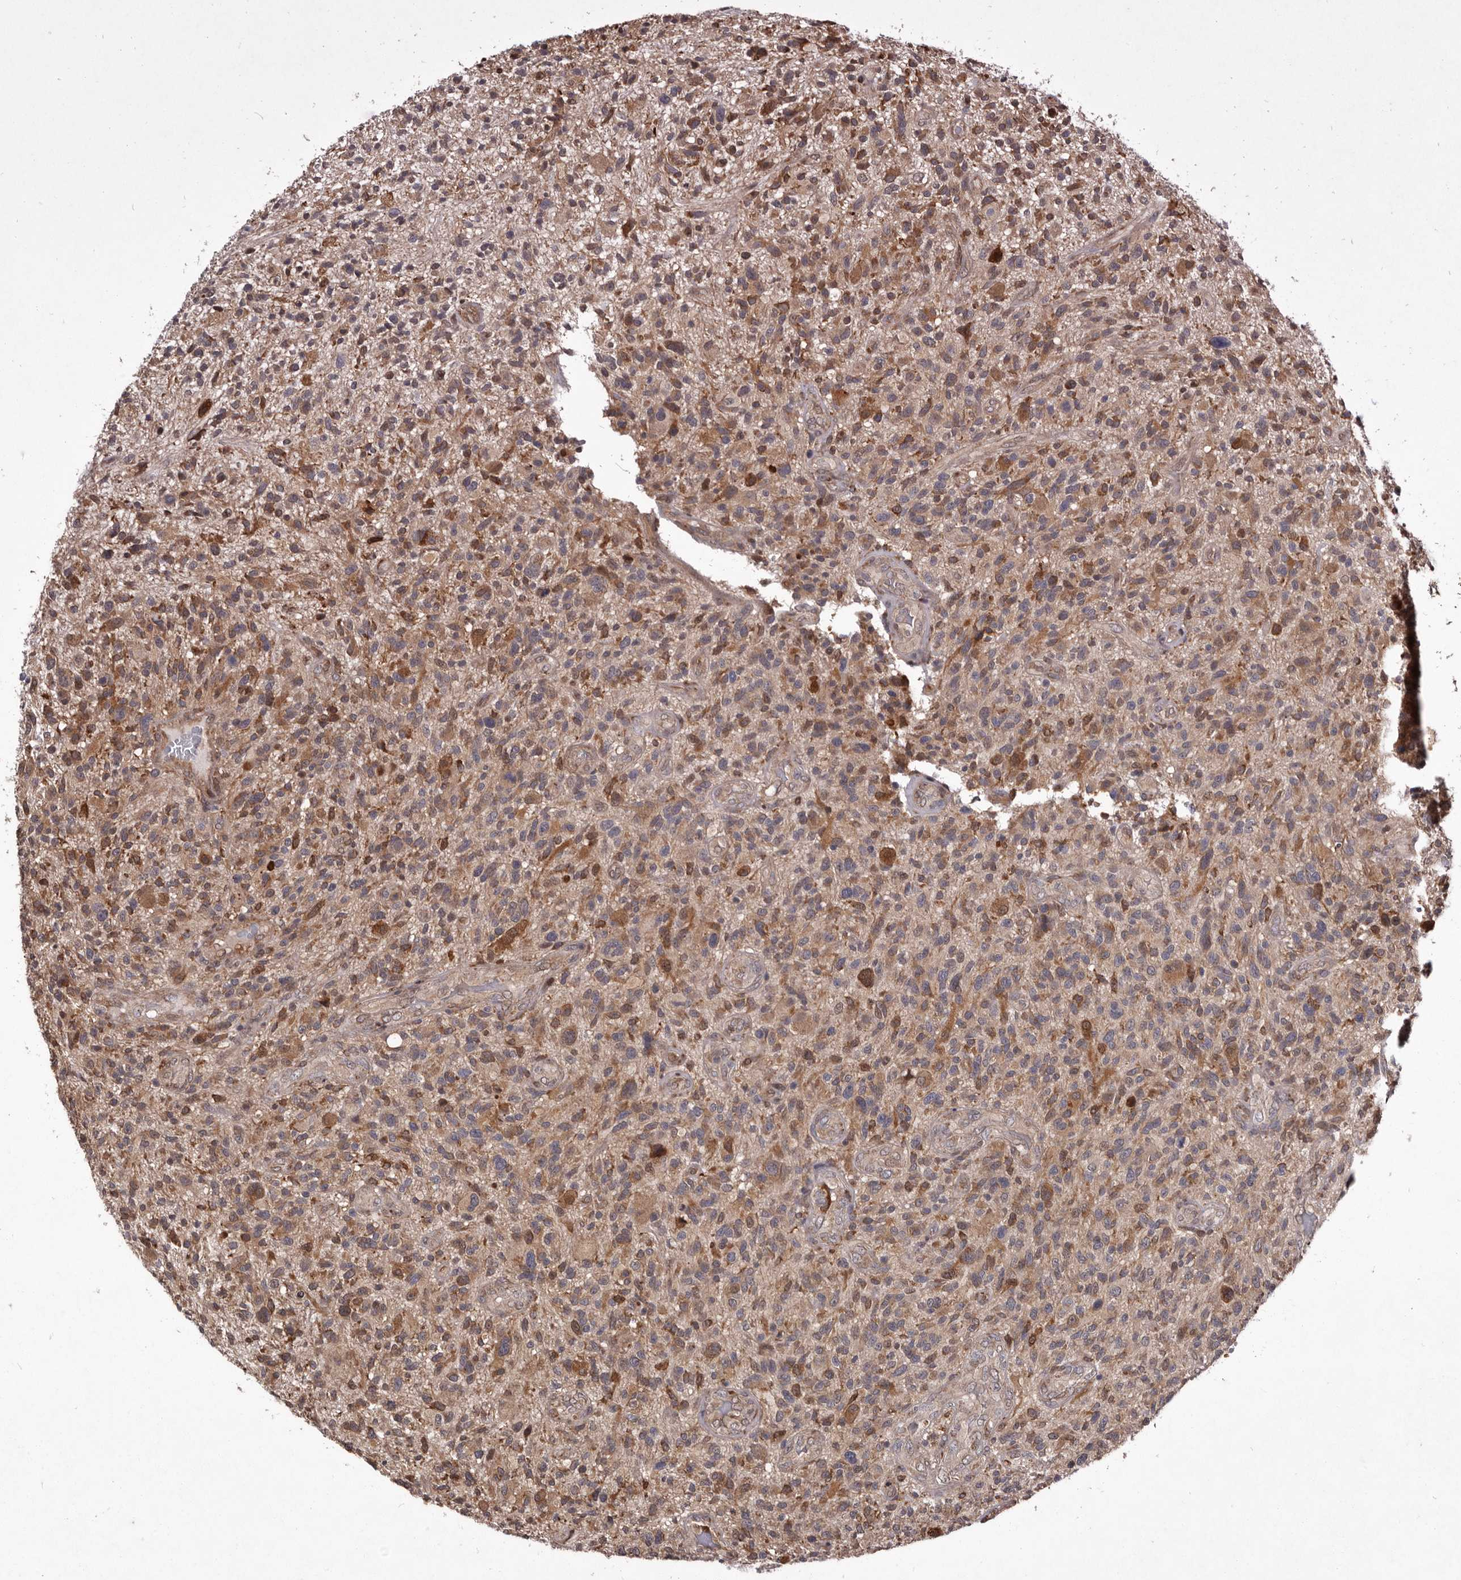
{"staining": {"intensity": "moderate", "quantity": "25%-75%", "location": "cytoplasmic/membranous"}, "tissue": "glioma", "cell_type": "Tumor cells", "image_type": "cancer", "snomed": [{"axis": "morphology", "description": "Glioma, malignant, High grade"}, {"axis": "topography", "description": "Brain"}], "caption": "High-grade glioma (malignant) stained with a brown dye exhibits moderate cytoplasmic/membranous positive positivity in about 25%-75% of tumor cells.", "gene": "RRM2B", "patient": {"sex": "male", "age": 47}}